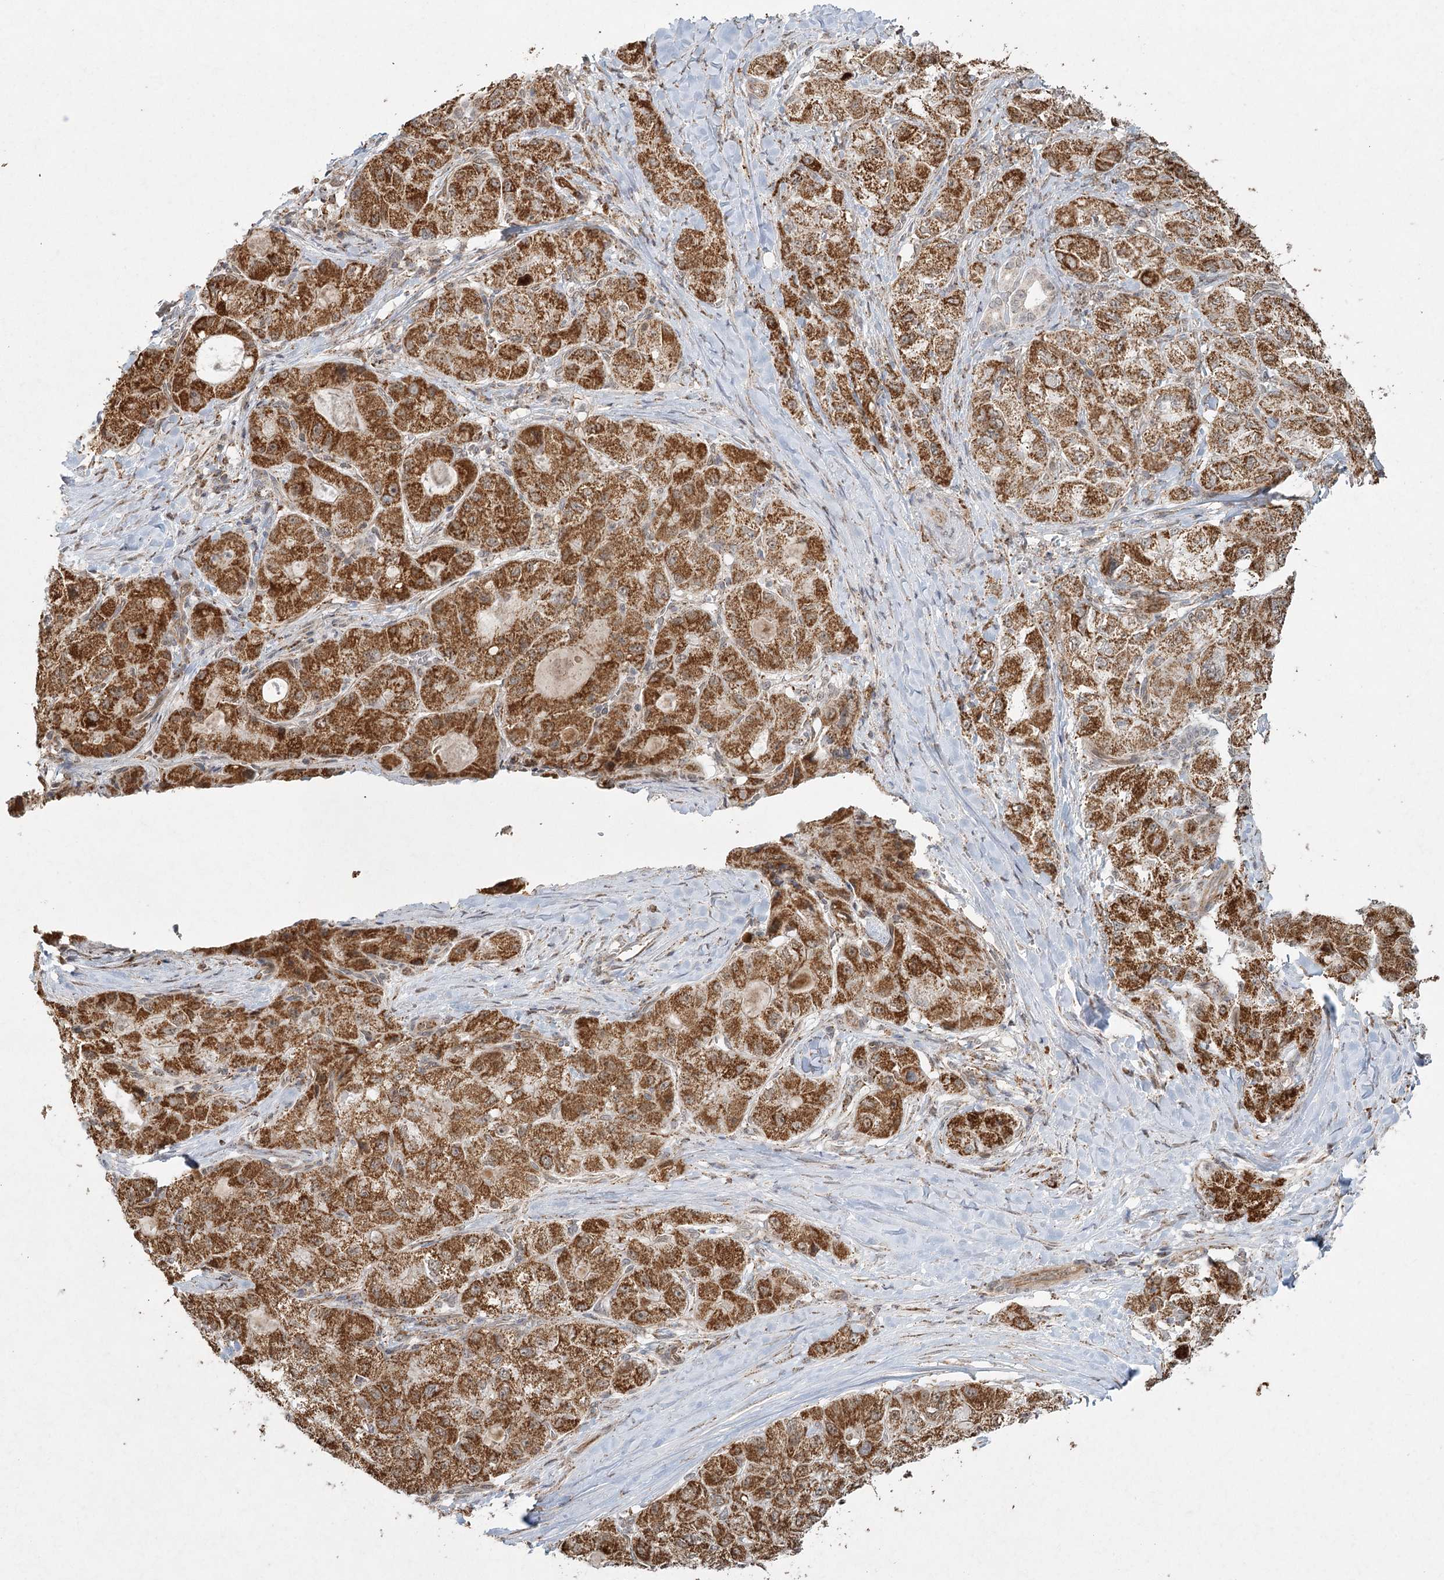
{"staining": {"intensity": "strong", "quantity": ">75%", "location": "cytoplasmic/membranous"}, "tissue": "liver cancer", "cell_type": "Tumor cells", "image_type": "cancer", "snomed": [{"axis": "morphology", "description": "Carcinoma, Hepatocellular, NOS"}, {"axis": "topography", "description": "Liver"}], "caption": "Immunohistochemical staining of hepatocellular carcinoma (liver) reveals strong cytoplasmic/membranous protein expression in about >75% of tumor cells.", "gene": "LACTB", "patient": {"sex": "male", "age": 80}}